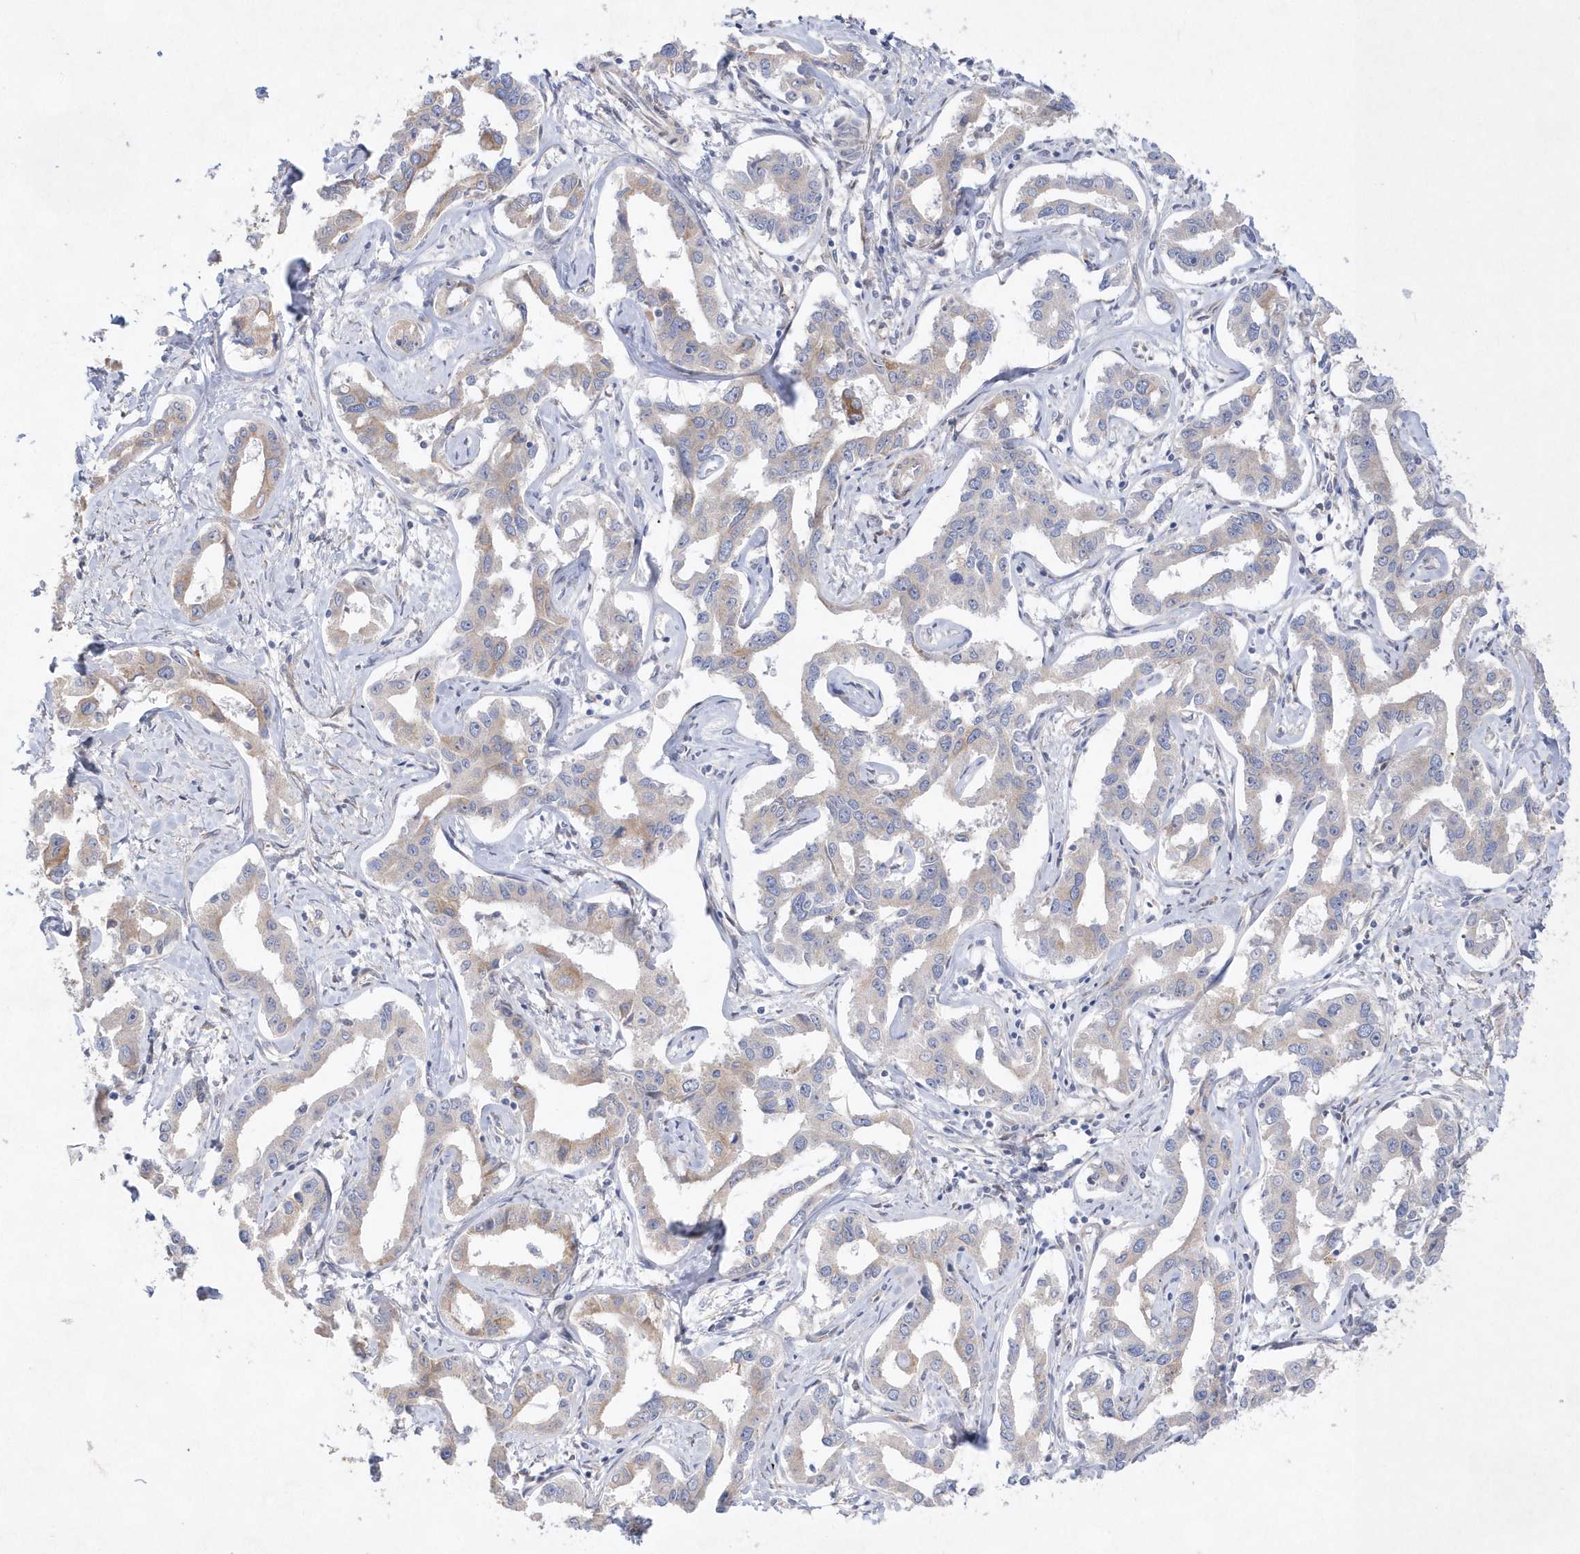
{"staining": {"intensity": "weak", "quantity": "<25%", "location": "cytoplasmic/membranous"}, "tissue": "liver cancer", "cell_type": "Tumor cells", "image_type": "cancer", "snomed": [{"axis": "morphology", "description": "Cholangiocarcinoma"}, {"axis": "topography", "description": "Liver"}], "caption": "Human liver cancer (cholangiocarcinoma) stained for a protein using immunohistochemistry displays no staining in tumor cells.", "gene": "TMEM132B", "patient": {"sex": "male", "age": 59}}